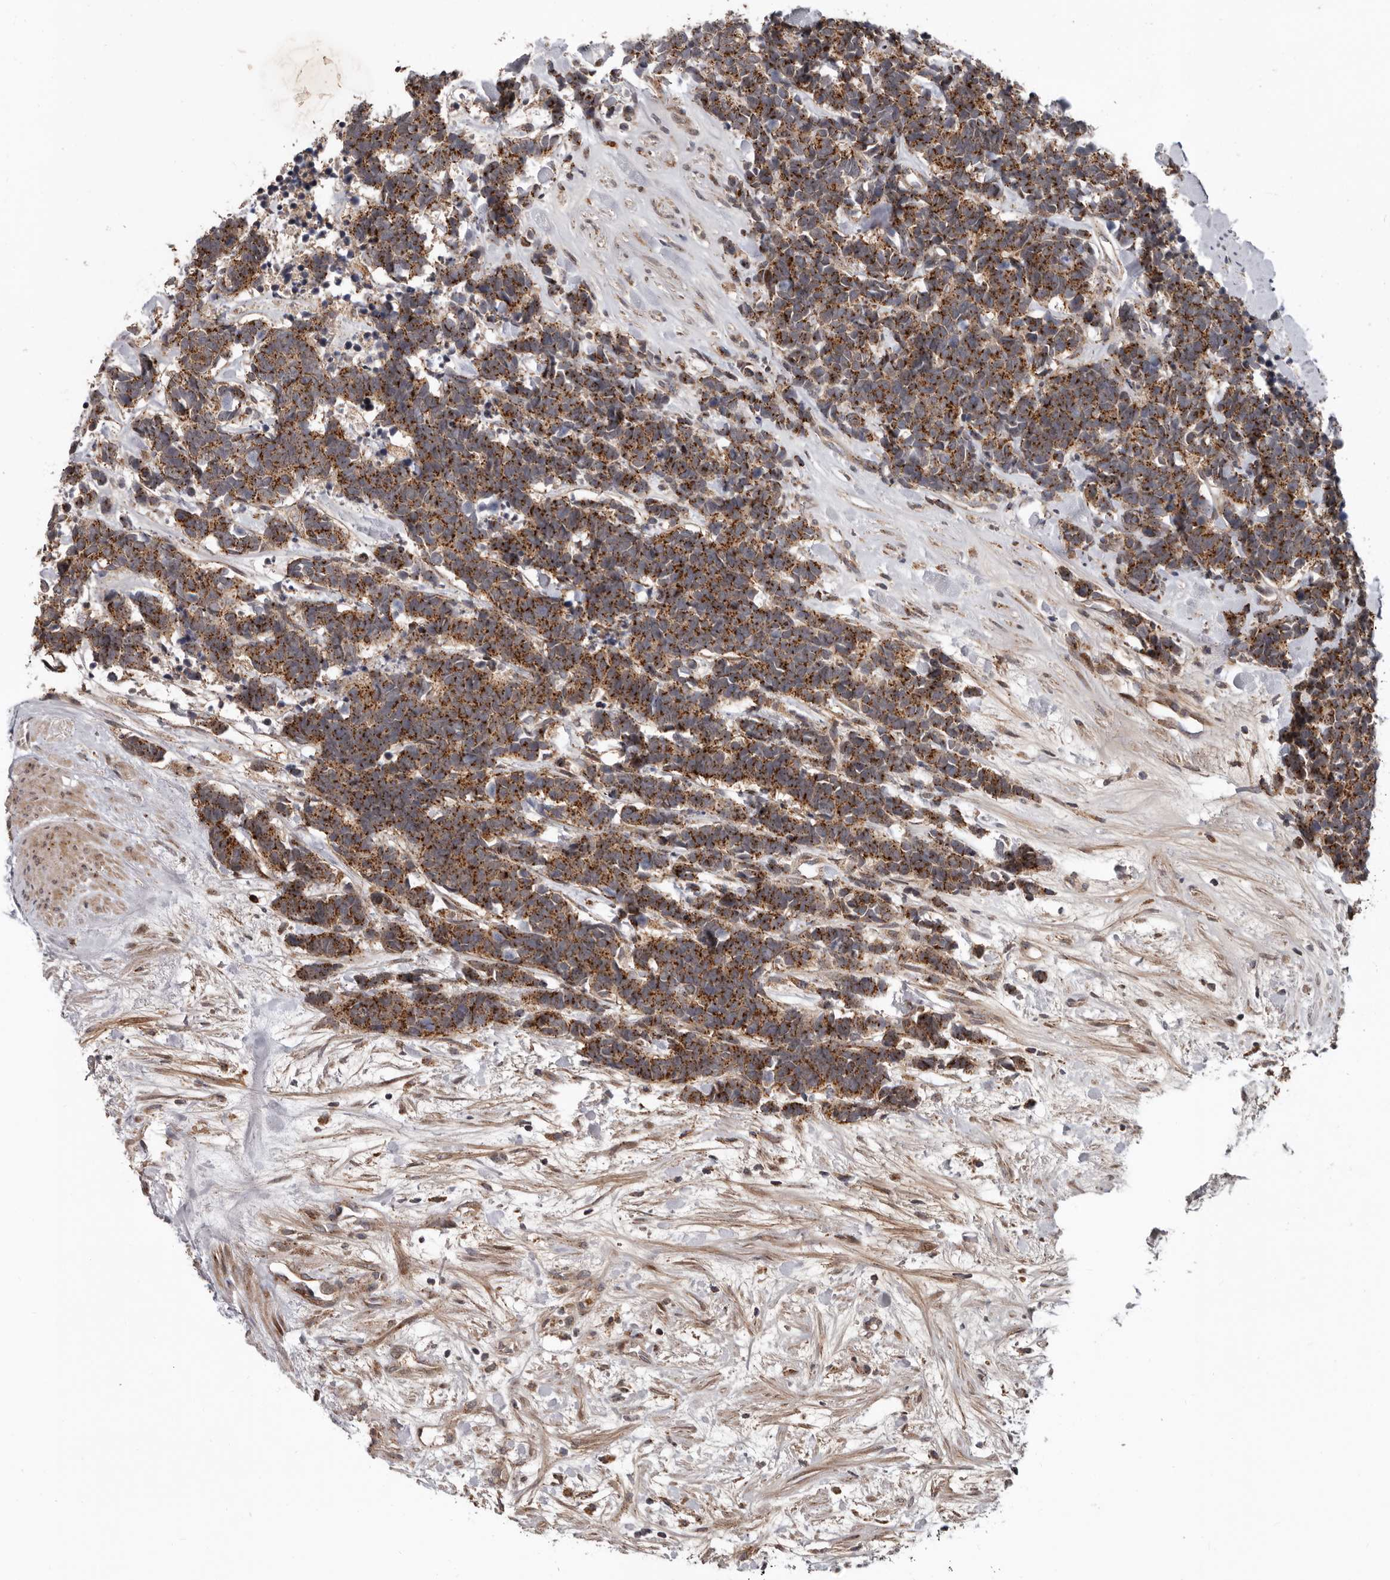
{"staining": {"intensity": "strong", "quantity": ">75%", "location": "cytoplasmic/membranous"}, "tissue": "carcinoid", "cell_type": "Tumor cells", "image_type": "cancer", "snomed": [{"axis": "morphology", "description": "Carcinoma, NOS"}, {"axis": "morphology", "description": "Carcinoid, malignant, NOS"}, {"axis": "topography", "description": "Urinary bladder"}], "caption": "Strong cytoplasmic/membranous positivity for a protein is appreciated in approximately >75% of tumor cells of carcinoma using immunohistochemistry.", "gene": "FGFR4", "patient": {"sex": "male", "age": 57}}